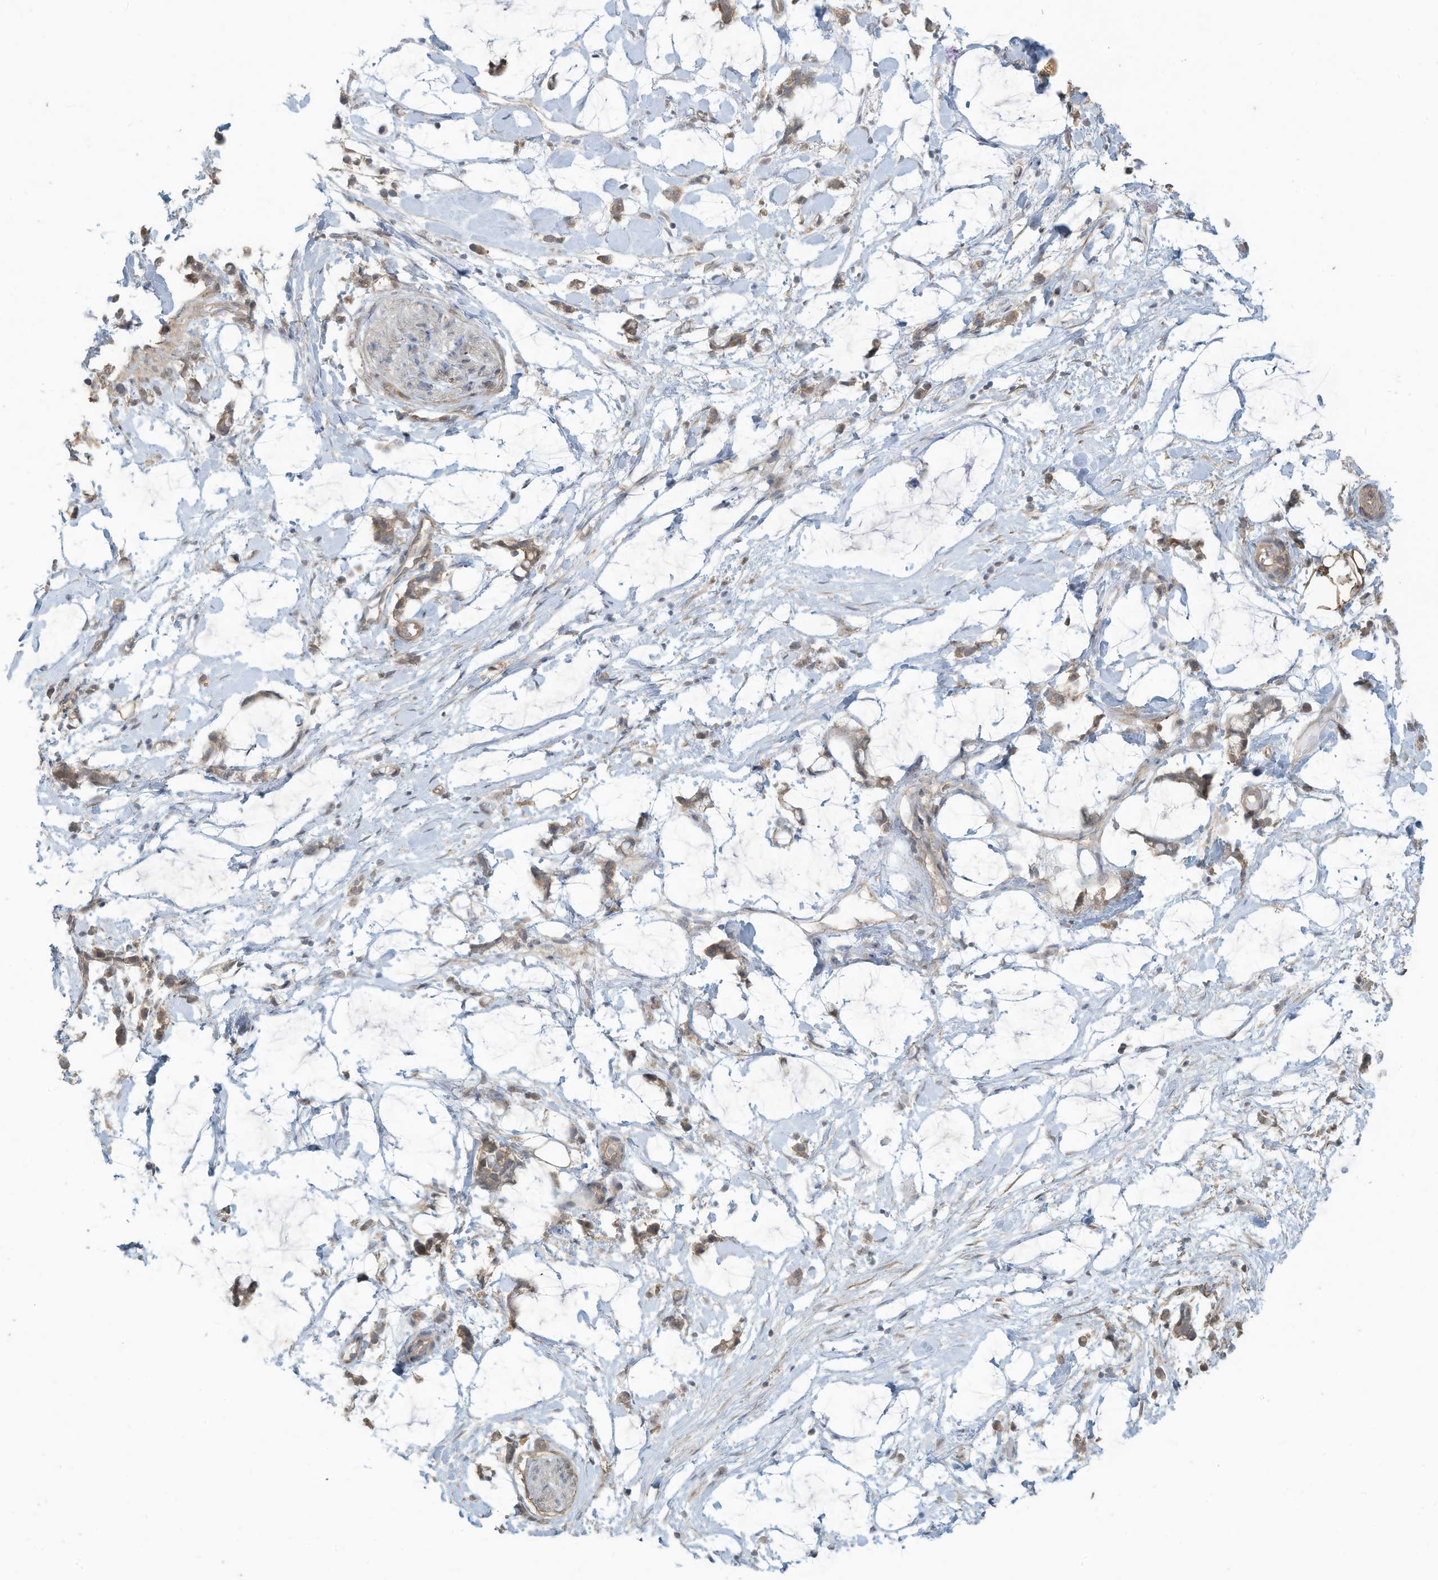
{"staining": {"intensity": "moderate", "quantity": ">75%", "location": "cytoplasmic/membranous"}, "tissue": "adipose tissue", "cell_type": "Adipocytes", "image_type": "normal", "snomed": [{"axis": "morphology", "description": "Normal tissue, NOS"}, {"axis": "morphology", "description": "Adenocarcinoma, NOS"}, {"axis": "topography", "description": "Colon"}, {"axis": "topography", "description": "Peripheral nerve tissue"}], "caption": "Adipose tissue stained for a protein (brown) shows moderate cytoplasmic/membranous positive positivity in approximately >75% of adipocytes.", "gene": "MAGIX", "patient": {"sex": "male", "age": 14}}